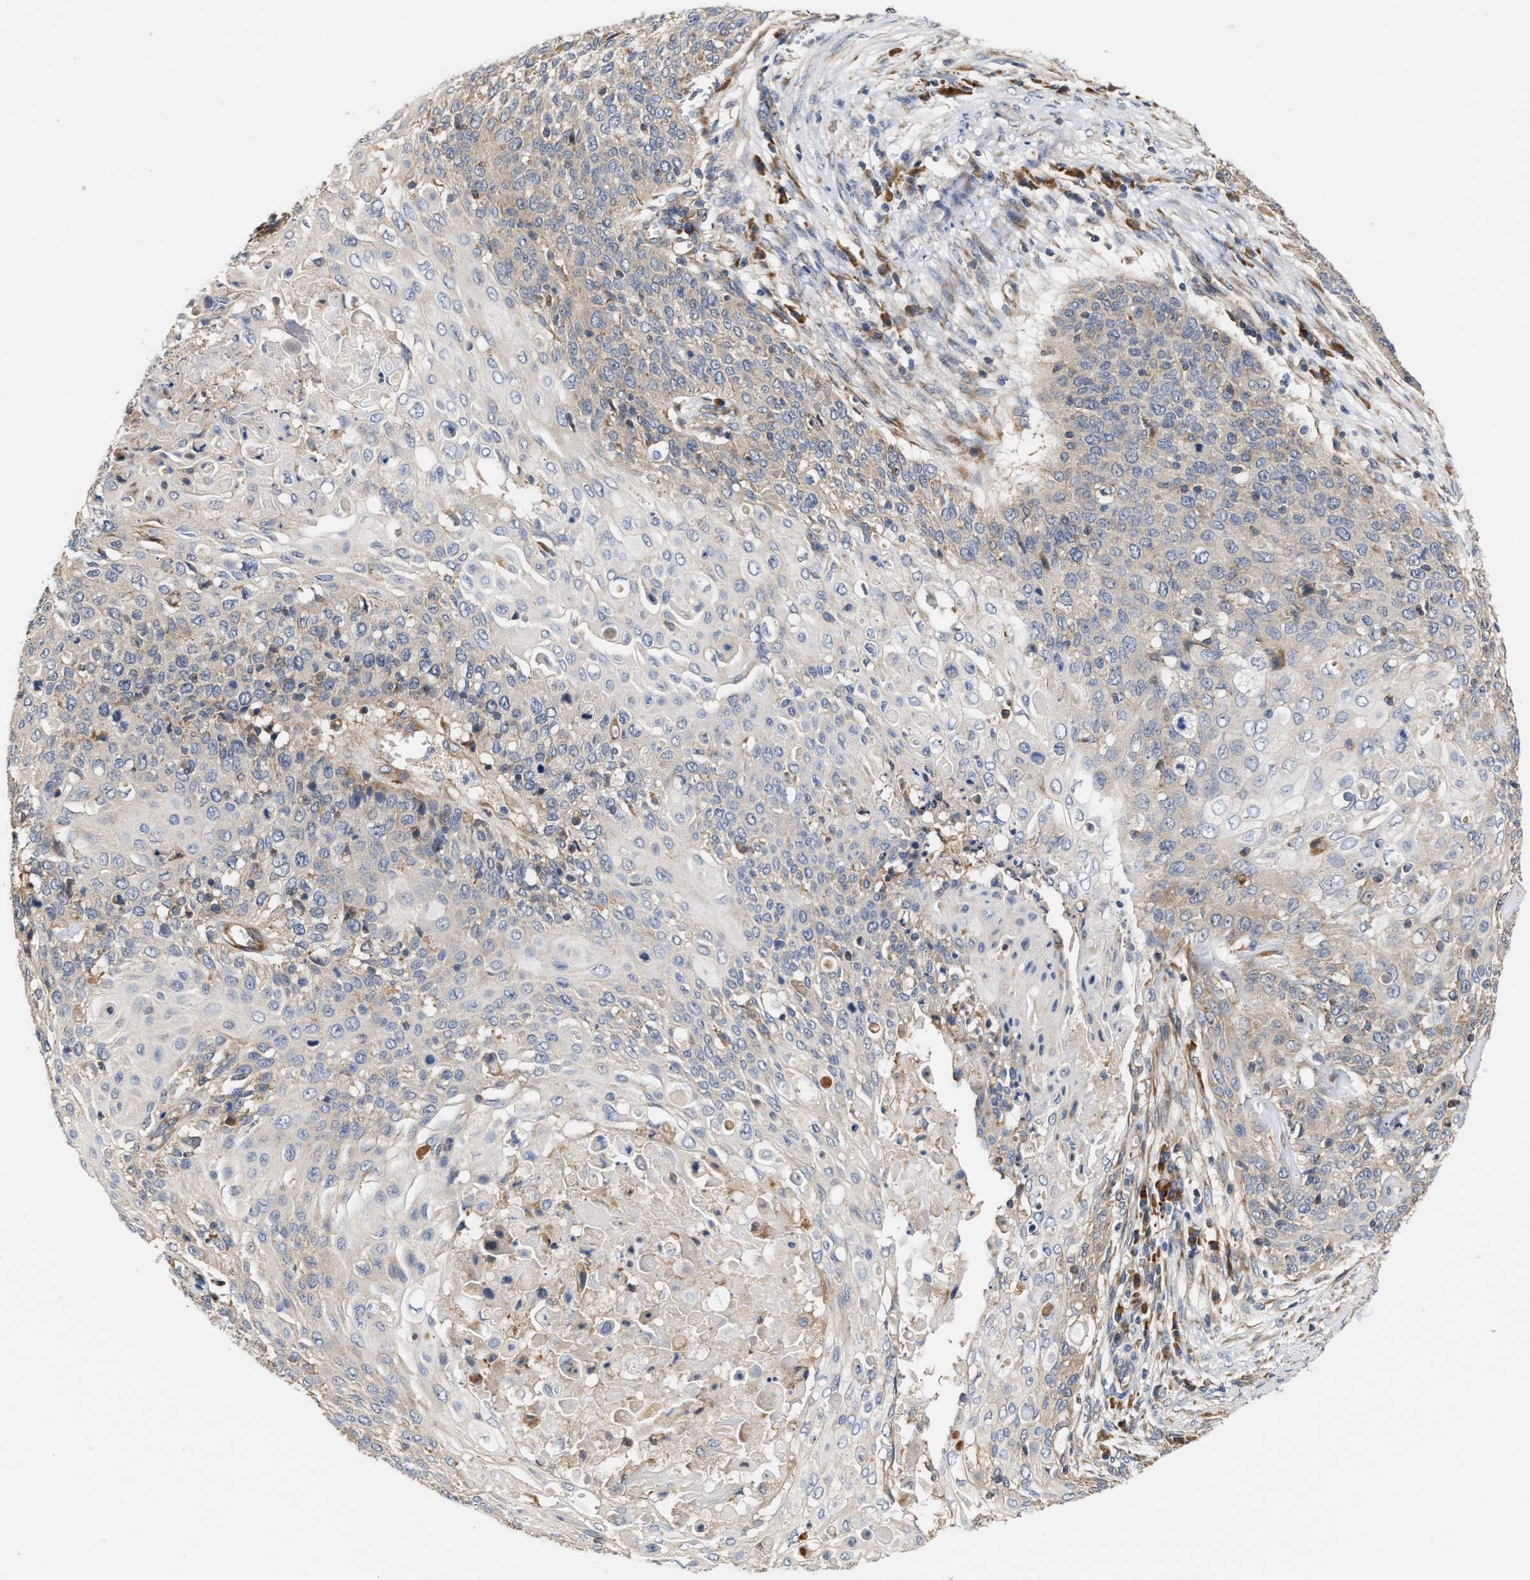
{"staining": {"intensity": "negative", "quantity": "none", "location": "none"}, "tissue": "cervical cancer", "cell_type": "Tumor cells", "image_type": "cancer", "snomed": [{"axis": "morphology", "description": "Squamous cell carcinoma, NOS"}, {"axis": "topography", "description": "Cervix"}], "caption": "Immunohistochemical staining of human squamous cell carcinoma (cervical) shows no significant staining in tumor cells. Nuclei are stained in blue.", "gene": "CLIP2", "patient": {"sex": "female", "age": 39}}